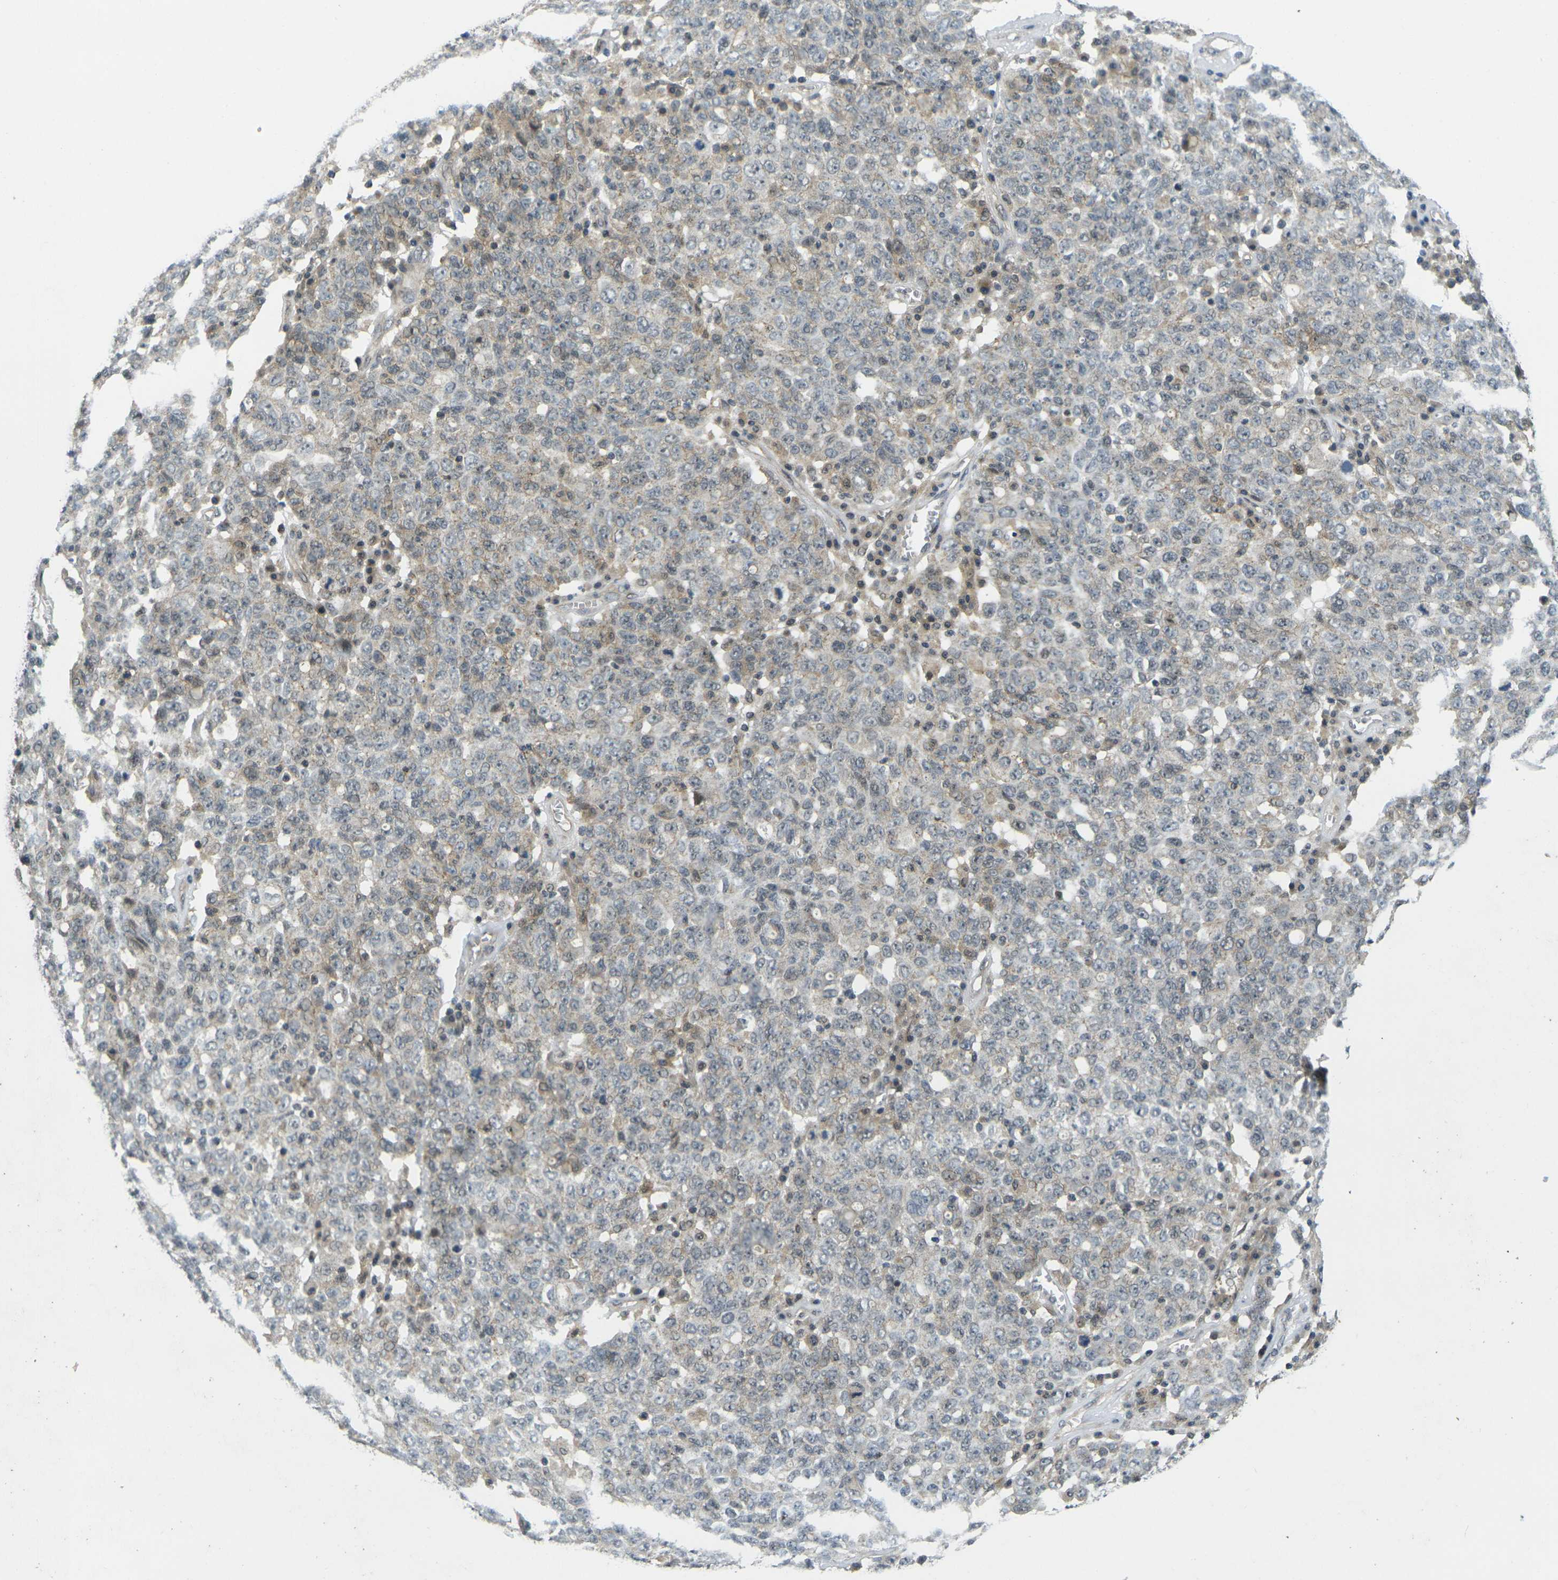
{"staining": {"intensity": "weak", "quantity": "<25%", "location": "cytoplasmic/membranous,nuclear"}, "tissue": "ovarian cancer", "cell_type": "Tumor cells", "image_type": "cancer", "snomed": [{"axis": "morphology", "description": "Carcinoma, endometroid"}, {"axis": "topography", "description": "Ovary"}], "caption": "This is an immunohistochemistry (IHC) micrograph of human ovarian cancer (endometroid carcinoma). There is no staining in tumor cells.", "gene": "KCTD10", "patient": {"sex": "female", "age": 62}}